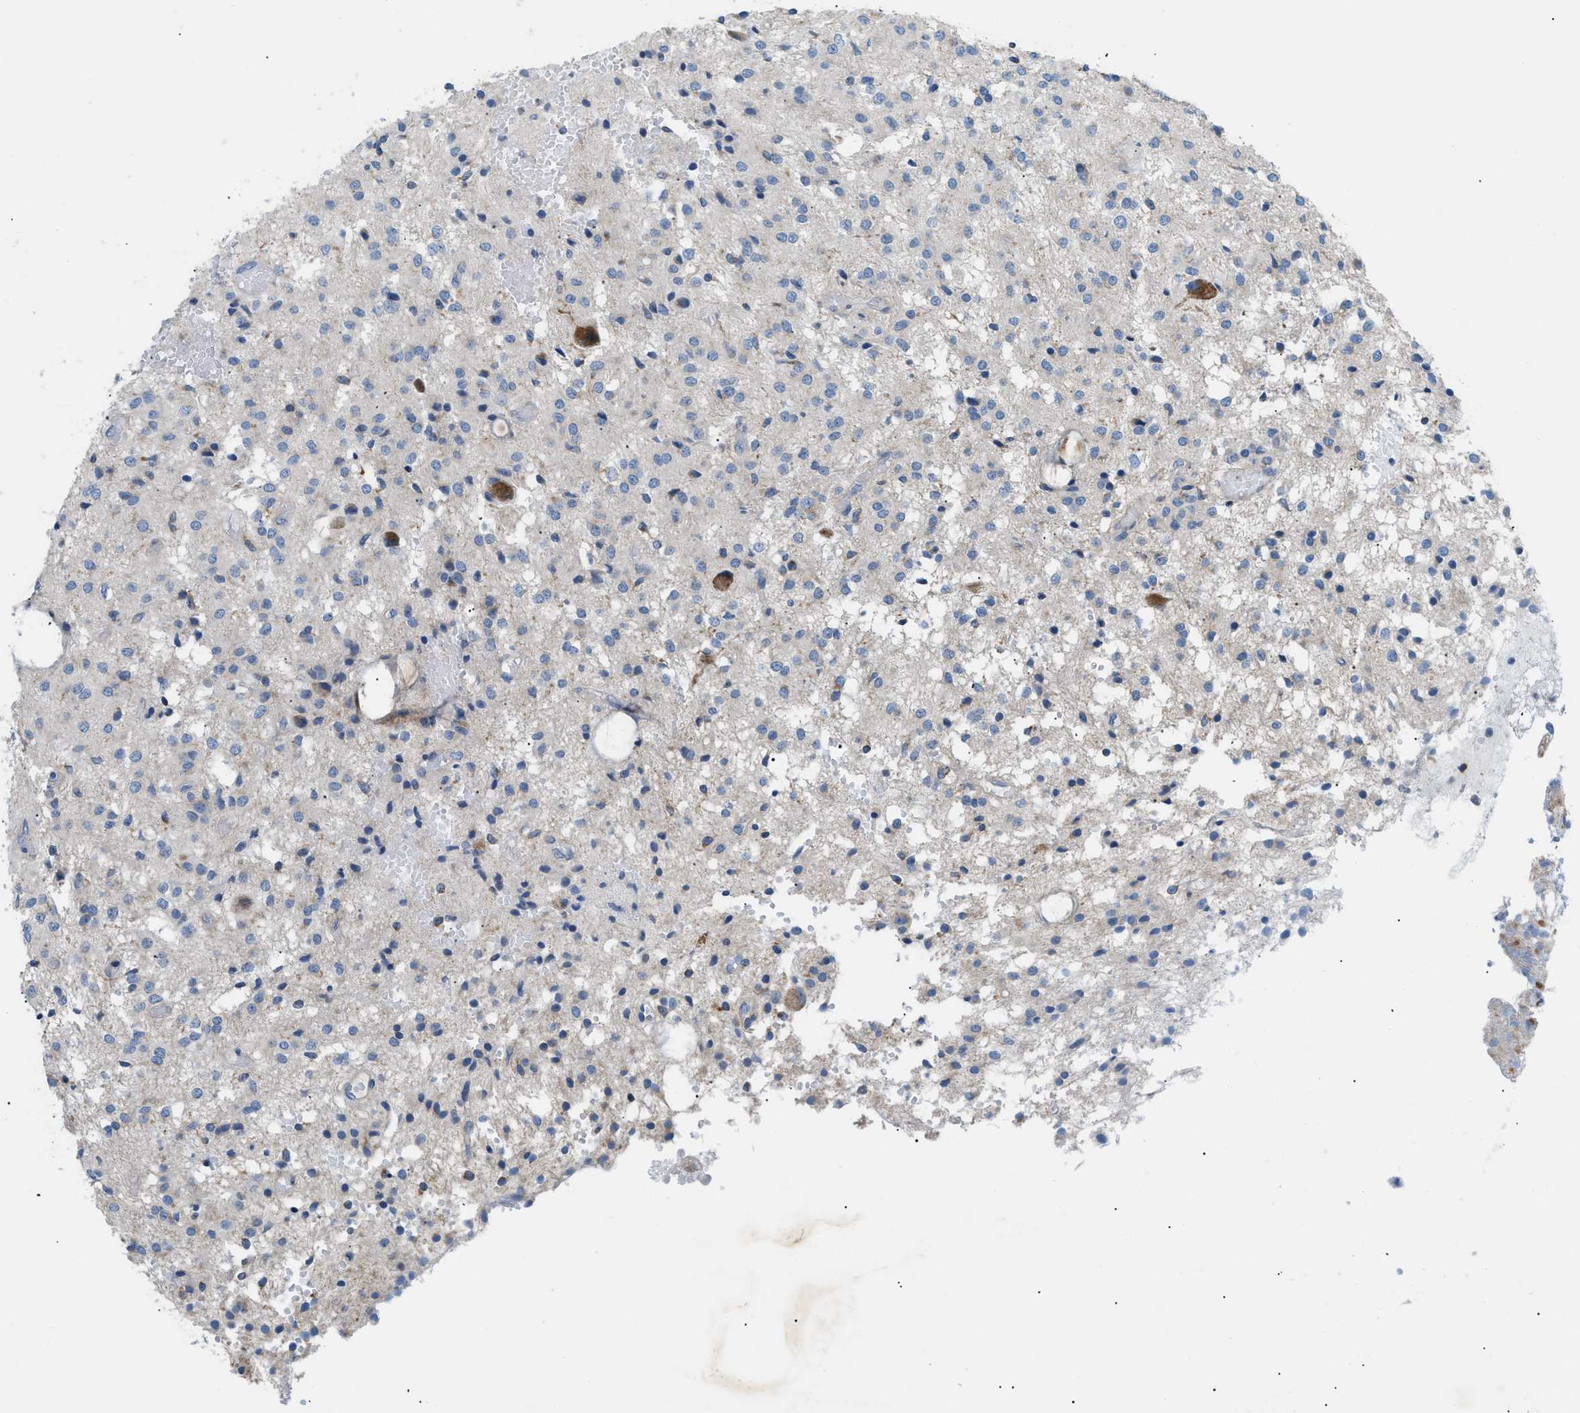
{"staining": {"intensity": "negative", "quantity": "none", "location": "none"}, "tissue": "glioma", "cell_type": "Tumor cells", "image_type": "cancer", "snomed": [{"axis": "morphology", "description": "Glioma, malignant, High grade"}, {"axis": "topography", "description": "Brain"}], "caption": "Micrograph shows no protein positivity in tumor cells of malignant high-grade glioma tissue. Nuclei are stained in blue.", "gene": "ILDR1", "patient": {"sex": "female", "age": 59}}